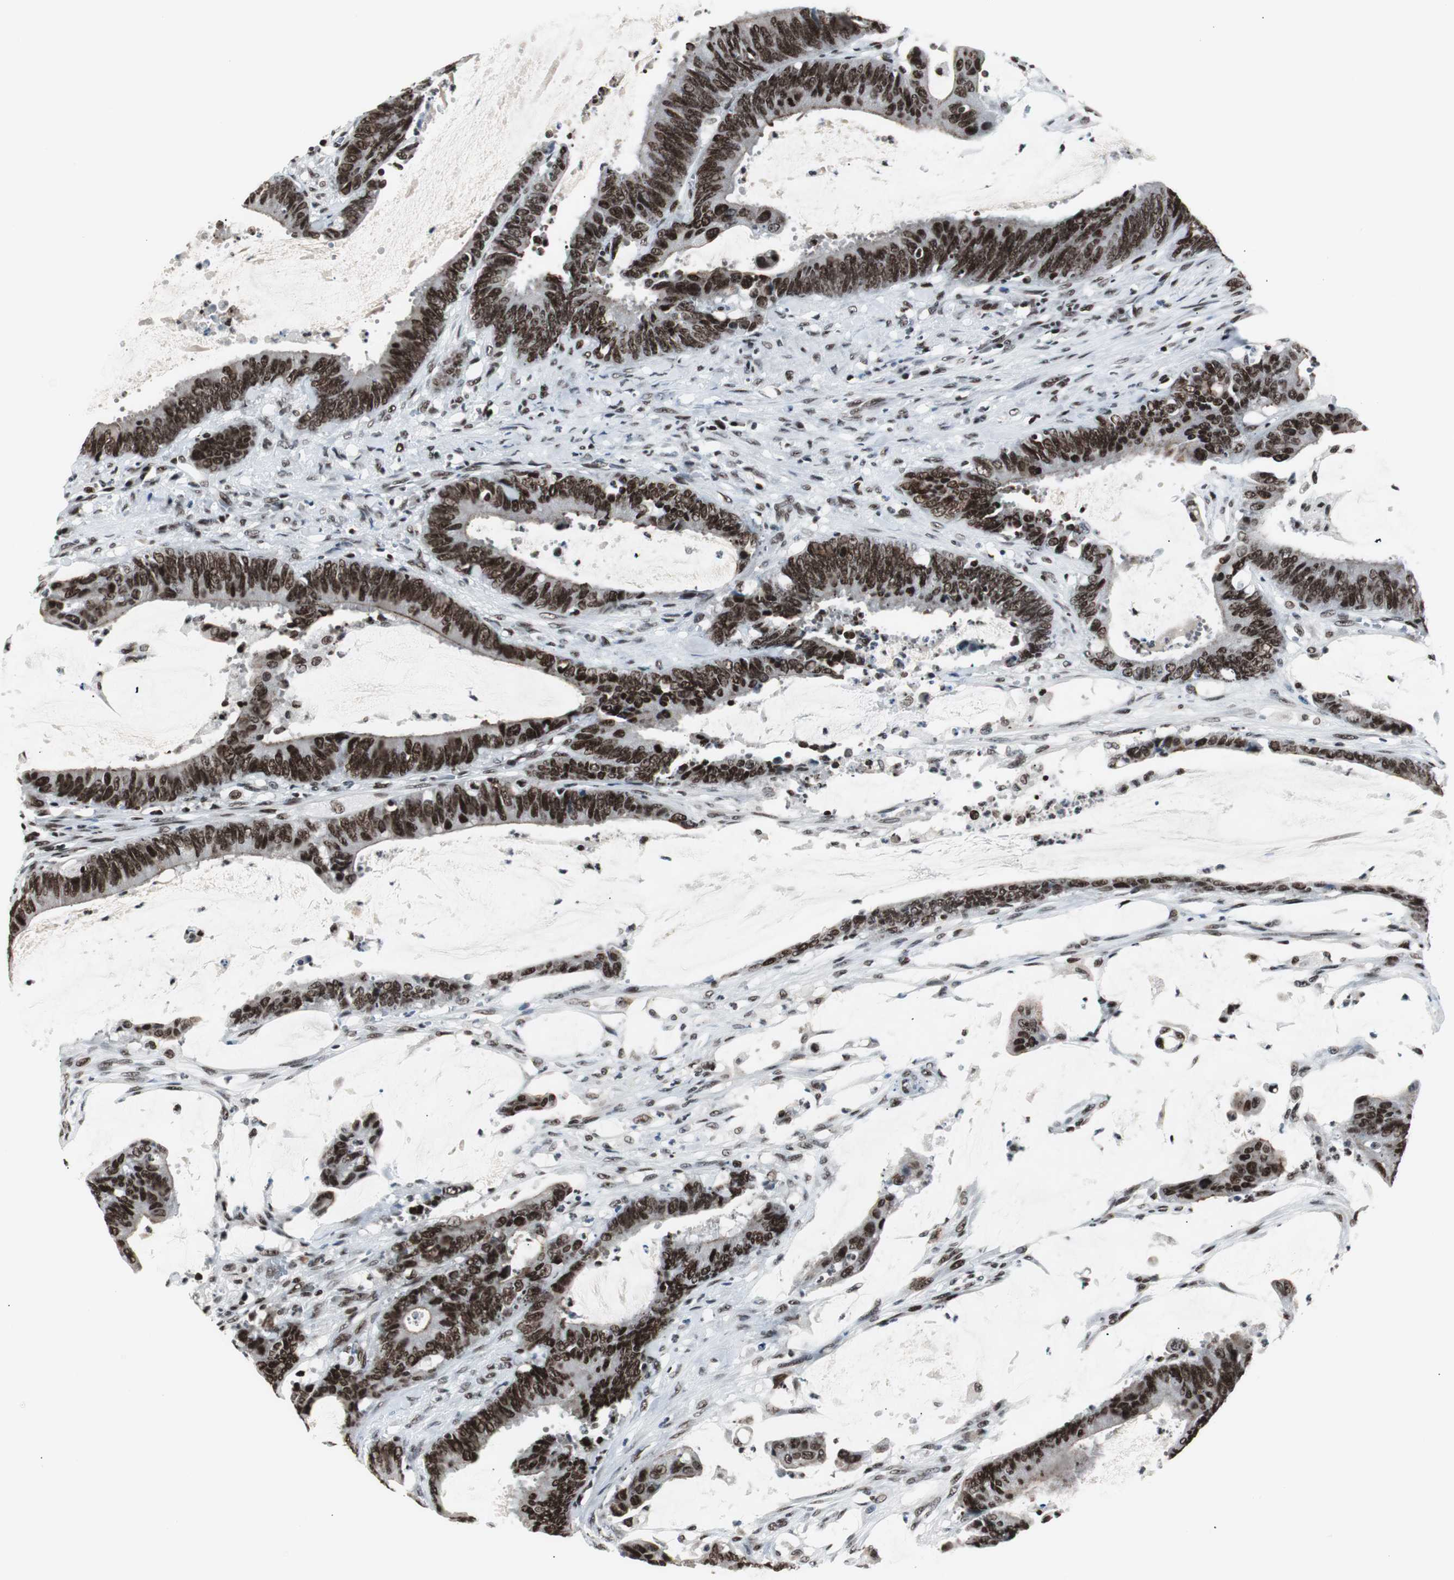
{"staining": {"intensity": "strong", "quantity": ">75%", "location": "nuclear"}, "tissue": "colorectal cancer", "cell_type": "Tumor cells", "image_type": "cancer", "snomed": [{"axis": "morphology", "description": "Adenocarcinoma, NOS"}, {"axis": "topography", "description": "Rectum"}], "caption": "Tumor cells exhibit high levels of strong nuclear staining in about >75% of cells in human adenocarcinoma (colorectal).", "gene": "XRCC1", "patient": {"sex": "female", "age": 66}}